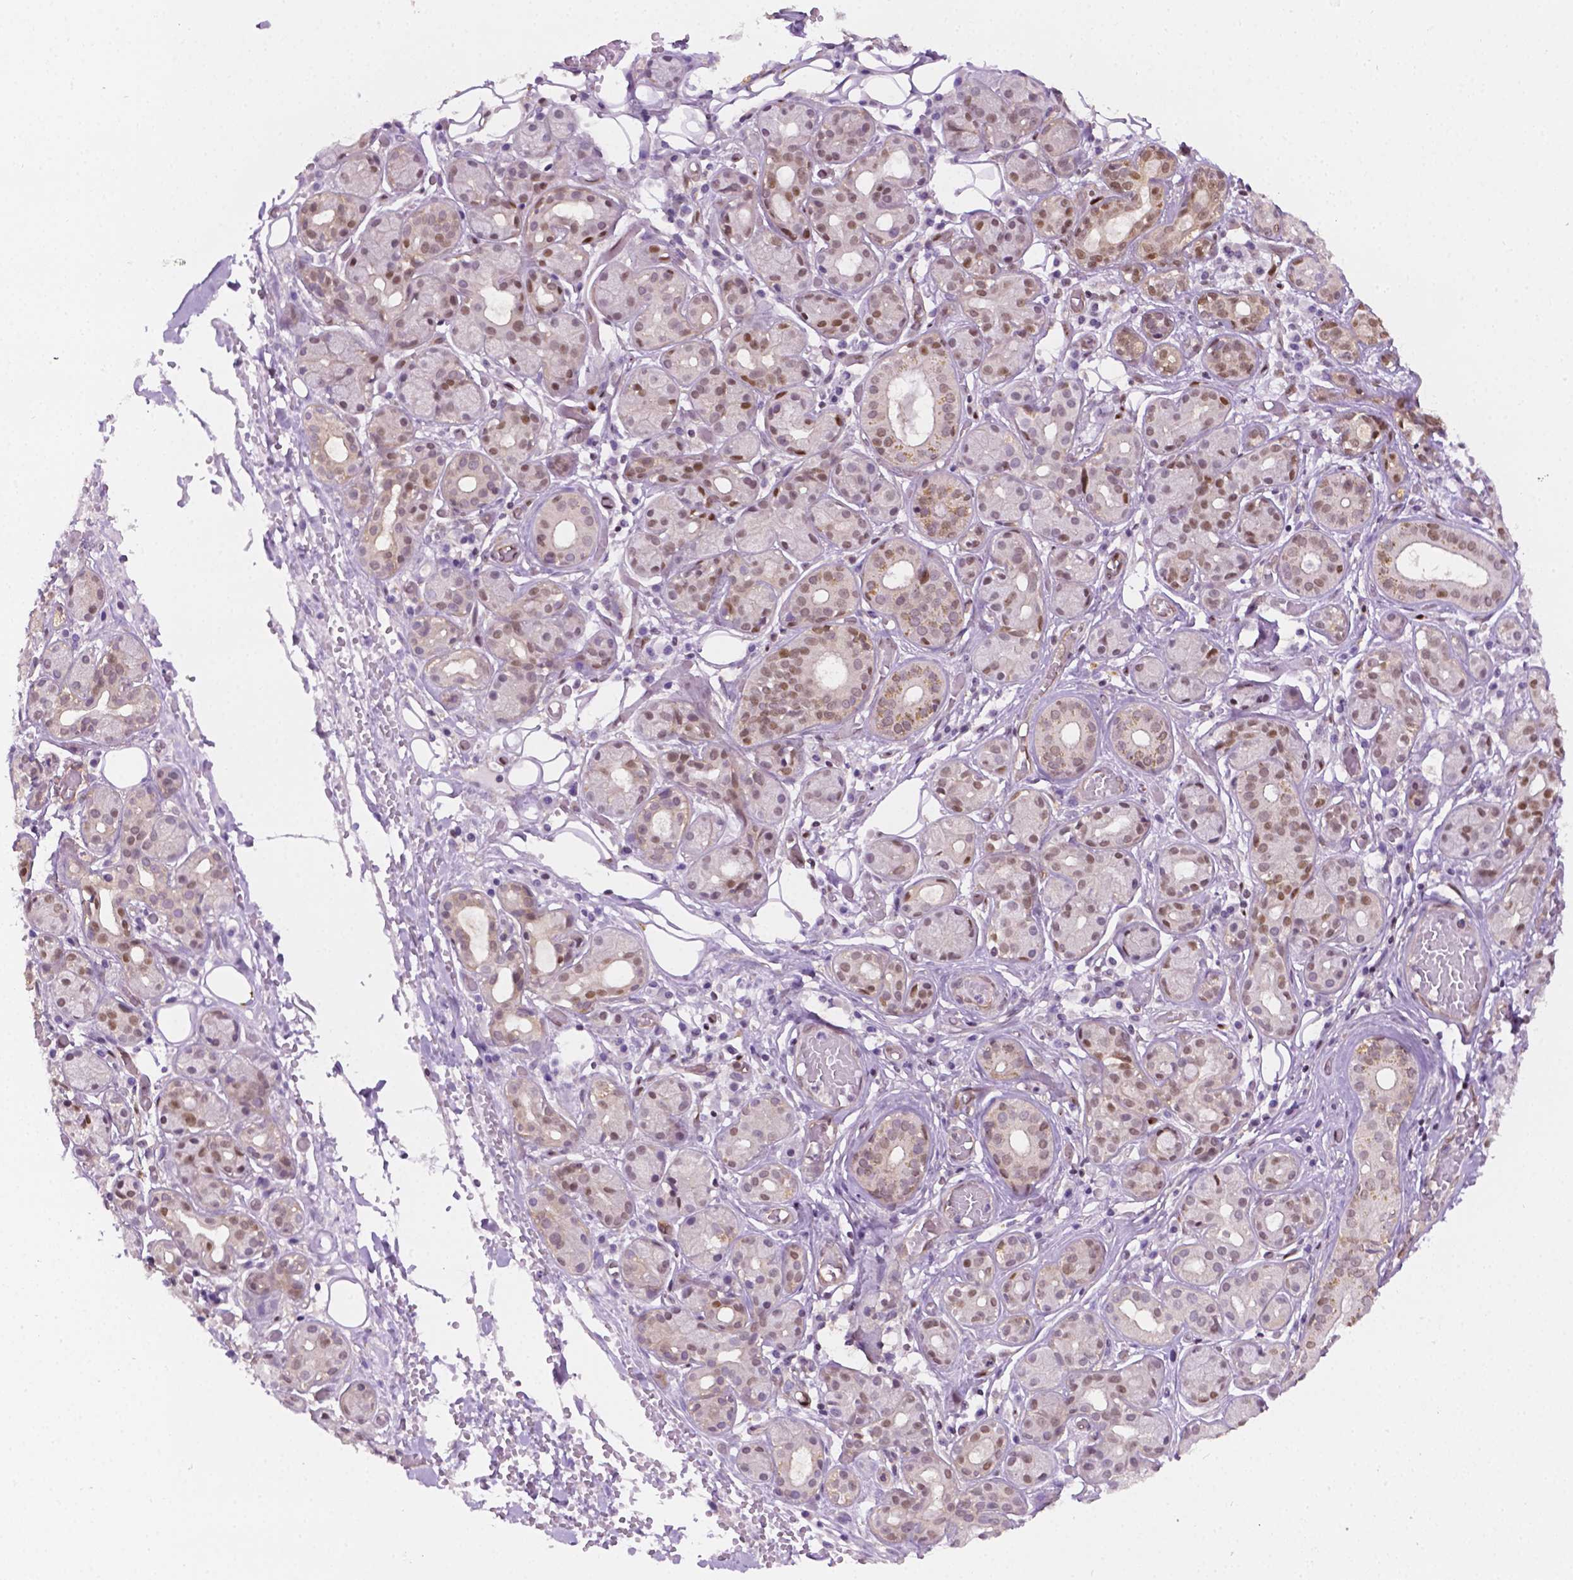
{"staining": {"intensity": "weak", "quantity": "25%-75%", "location": "nuclear"}, "tissue": "salivary gland", "cell_type": "Glandular cells", "image_type": "normal", "snomed": [{"axis": "morphology", "description": "Normal tissue, NOS"}, {"axis": "topography", "description": "Salivary gland"}, {"axis": "topography", "description": "Peripheral nerve tissue"}], "caption": "A high-resolution photomicrograph shows IHC staining of unremarkable salivary gland, which shows weak nuclear expression in about 25%-75% of glandular cells.", "gene": "ERF", "patient": {"sex": "male", "age": 71}}